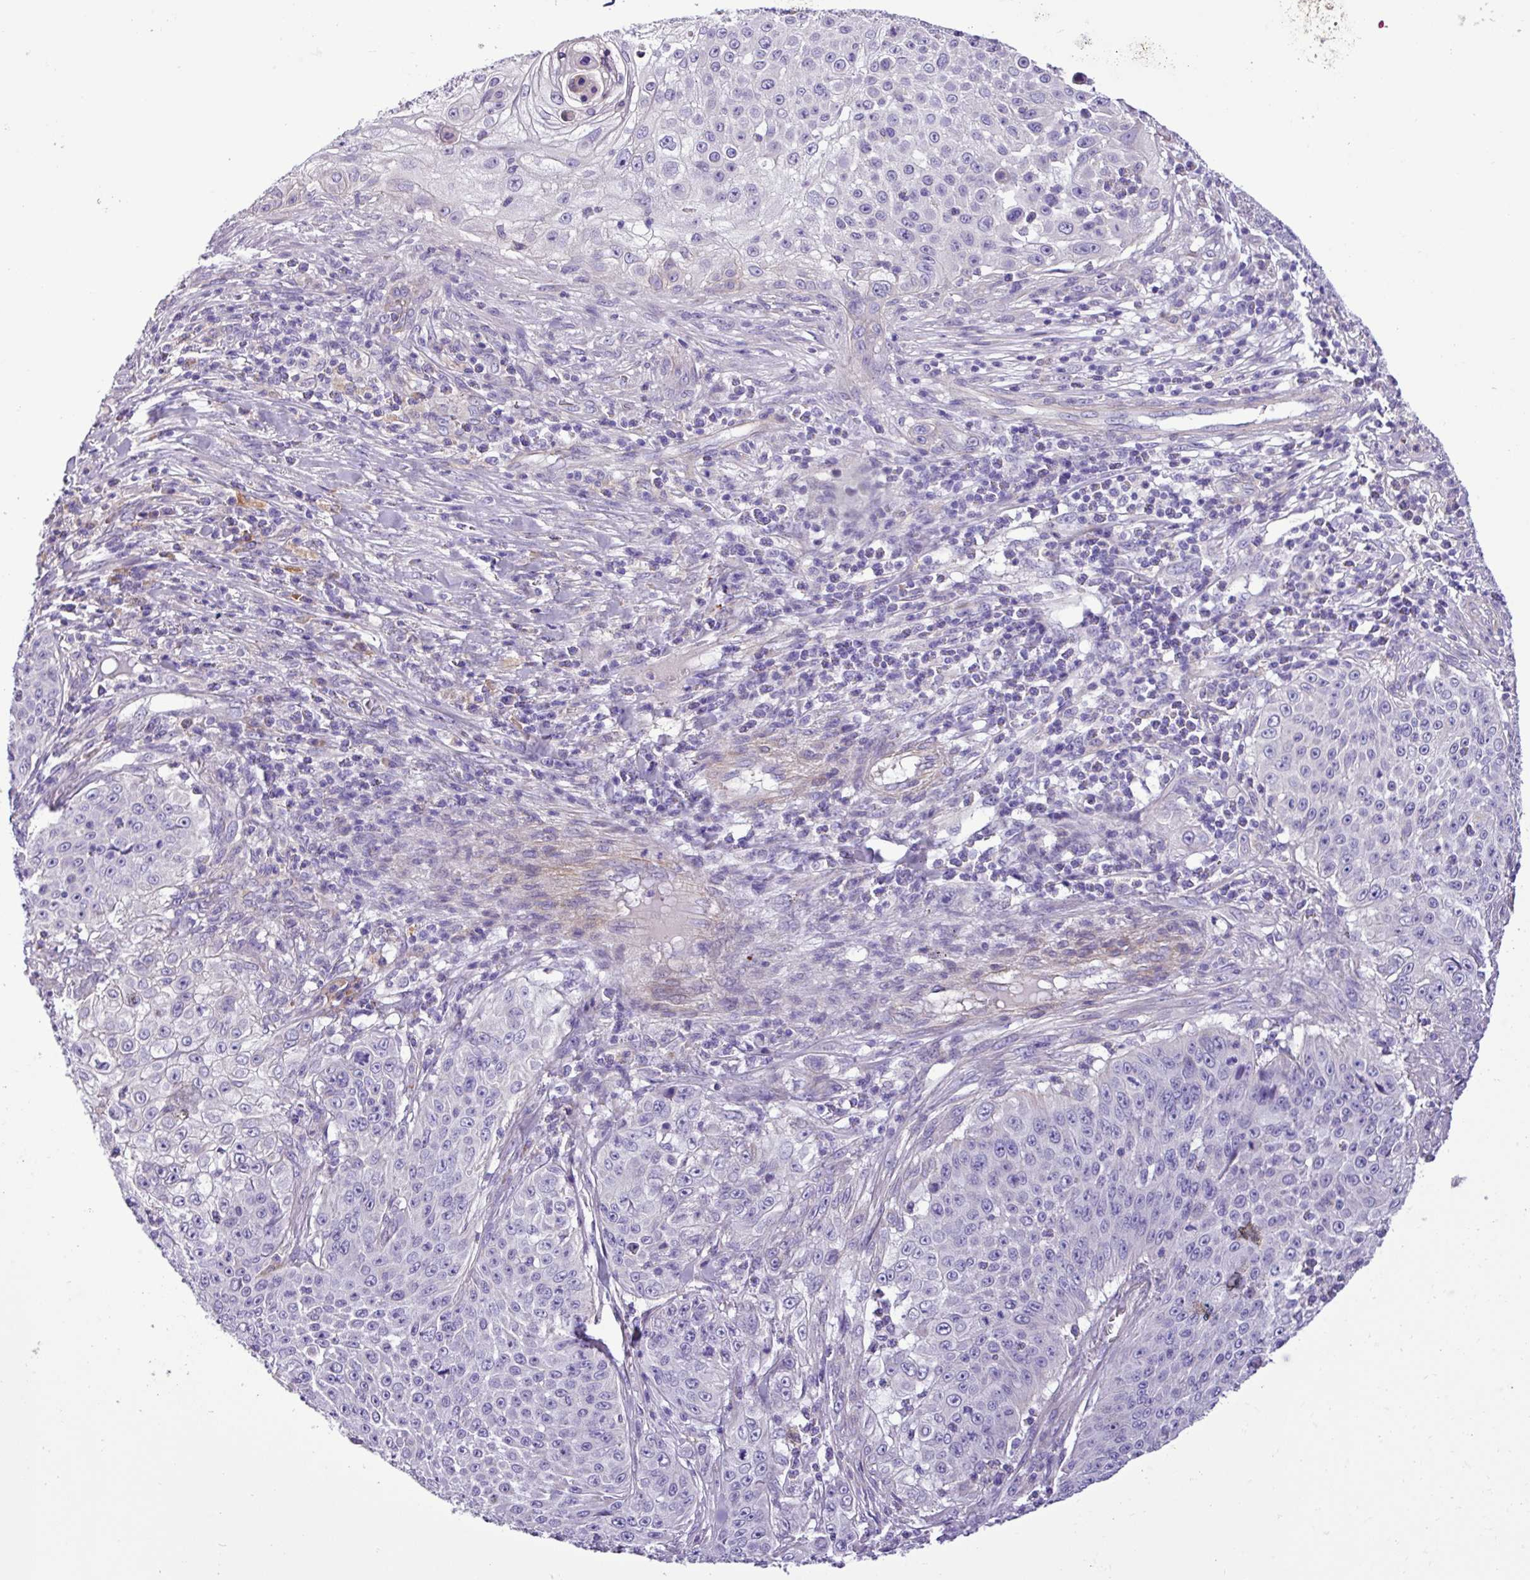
{"staining": {"intensity": "negative", "quantity": "none", "location": "none"}, "tissue": "skin cancer", "cell_type": "Tumor cells", "image_type": "cancer", "snomed": [{"axis": "morphology", "description": "Squamous cell carcinoma, NOS"}, {"axis": "topography", "description": "Skin"}], "caption": "The histopathology image demonstrates no significant positivity in tumor cells of skin squamous cell carcinoma. Nuclei are stained in blue.", "gene": "C11orf91", "patient": {"sex": "male", "age": 24}}